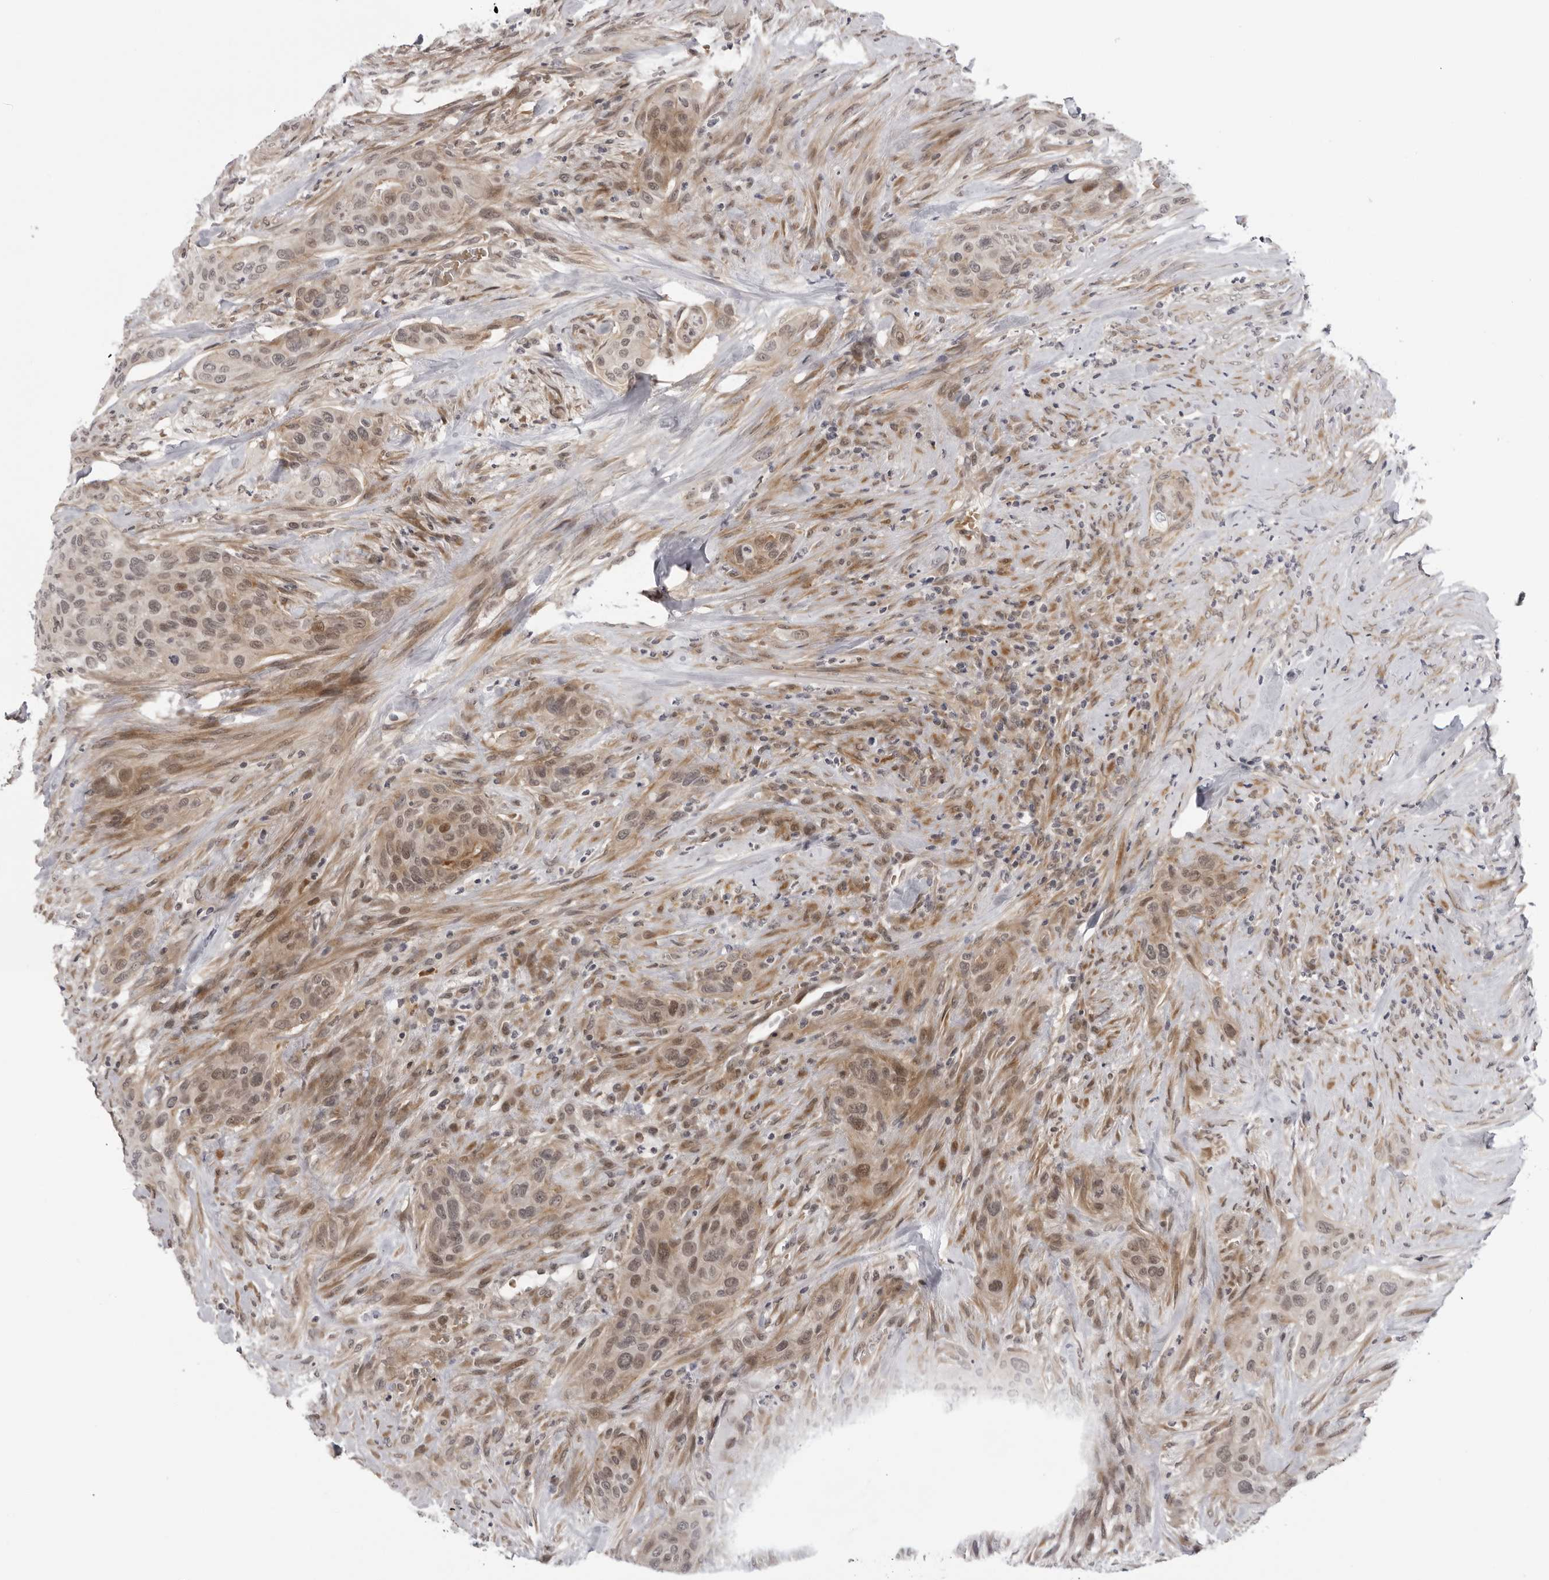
{"staining": {"intensity": "weak", "quantity": ">75%", "location": "cytoplasmic/membranous,nuclear"}, "tissue": "urothelial cancer", "cell_type": "Tumor cells", "image_type": "cancer", "snomed": [{"axis": "morphology", "description": "Urothelial carcinoma, High grade"}, {"axis": "topography", "description": "Urinary bladder"}], "caption": "Urothelial cancer stained with DAB (3,3'-diaminobenzidine) immunohistochemistry (IHC) demonstrates low levels of weak cytoplasmic/membranous and nuclear staining in approximately >75% of tumor cells.", "gene": "ALPK2", "patient": {"sex": "male", "age": 35}}